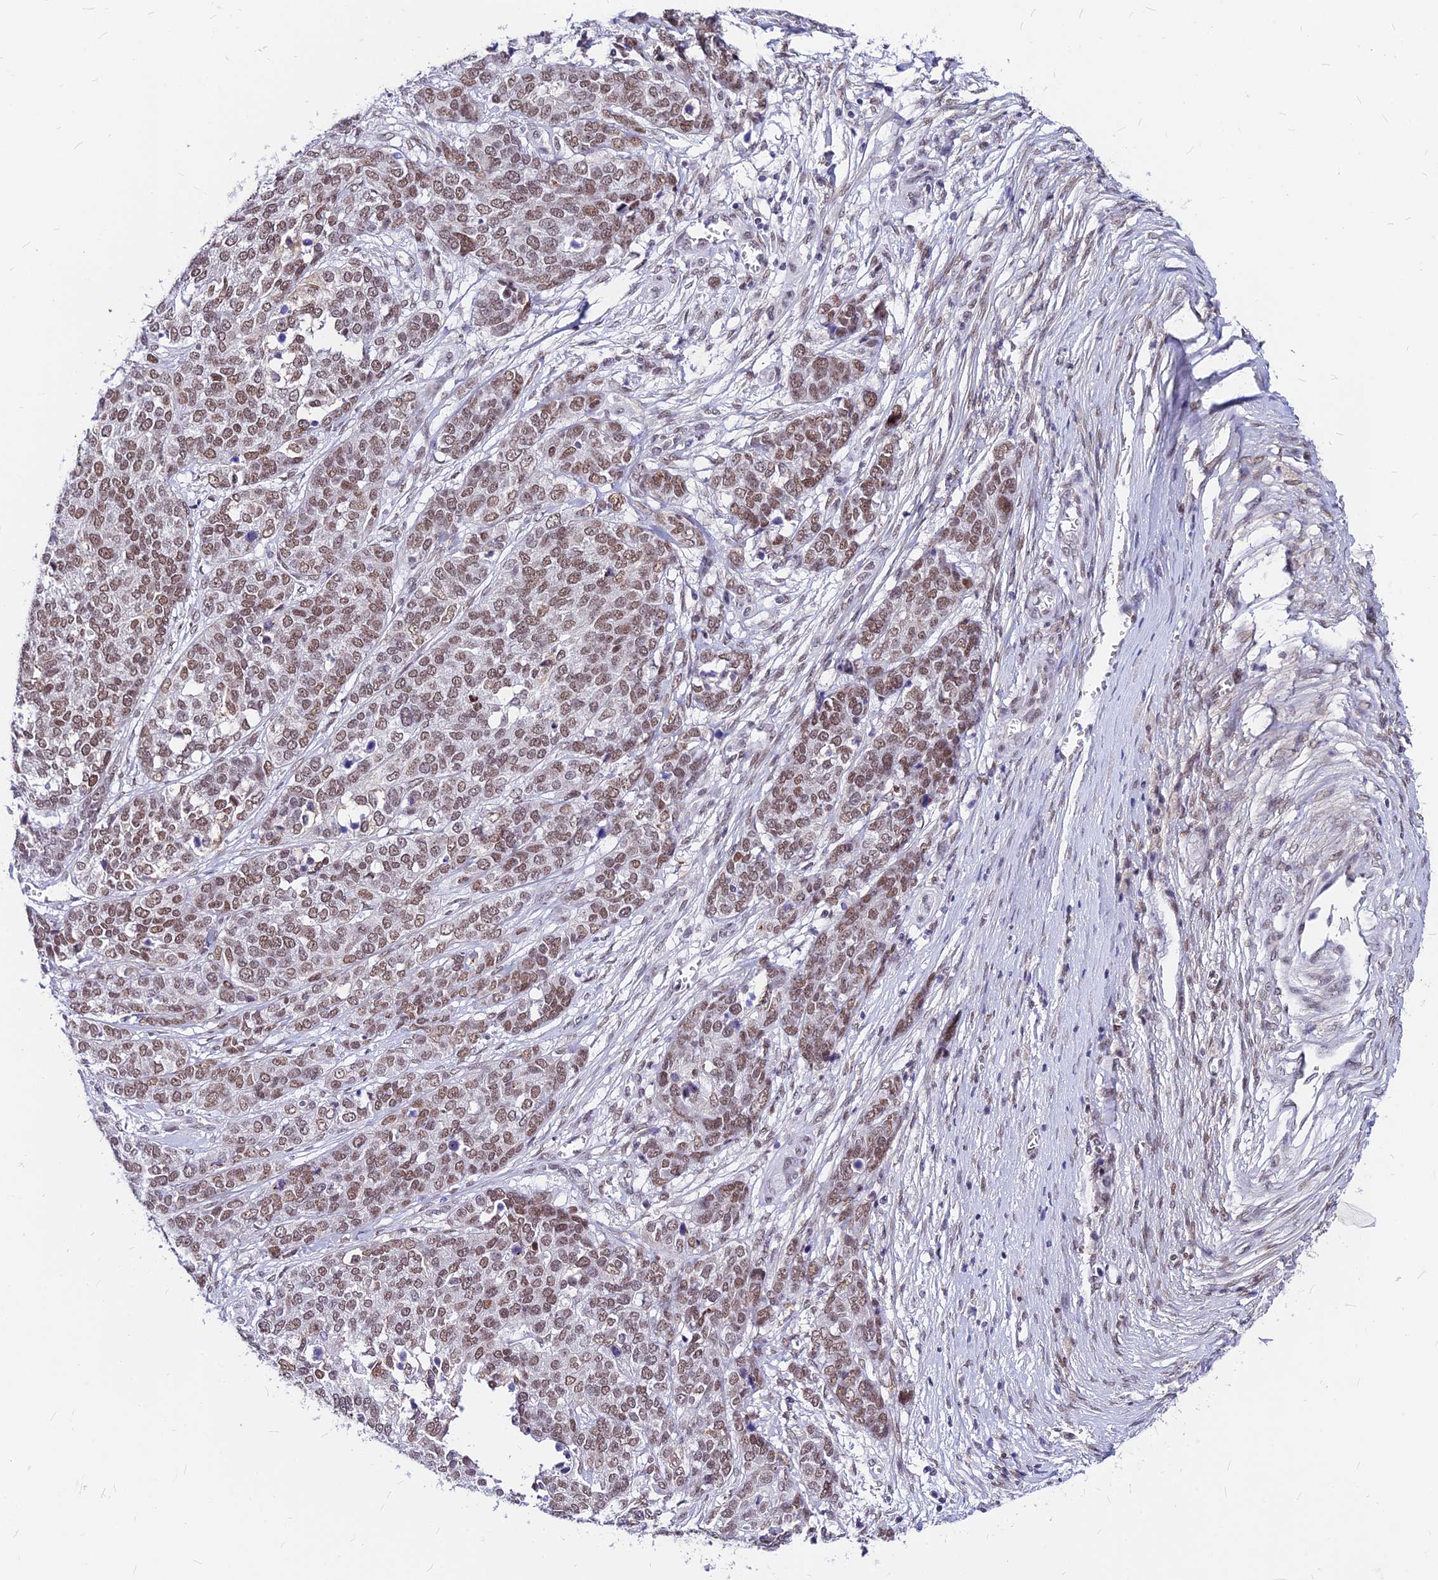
{"staining": {"intensity": "moderate", "quantity": ">75%", "location": "nuclear"}, "tissue": "ovarian cancer", "cell_type": "Tumor cells", "image_type": "cancer", "snomed": [{"axis": "morphology", "description": "Cystadenocarcinoma, serous, NOS"}, {"axis": "topography", "description": "Ovary"}], "caption": "Tumor cells reveal medium levels of moderate nuclear positivity in approximately >75% of cells in human ovarian cancer.", "gene": "KCTD13", "patient": {"sex": "female", "age": 44}}